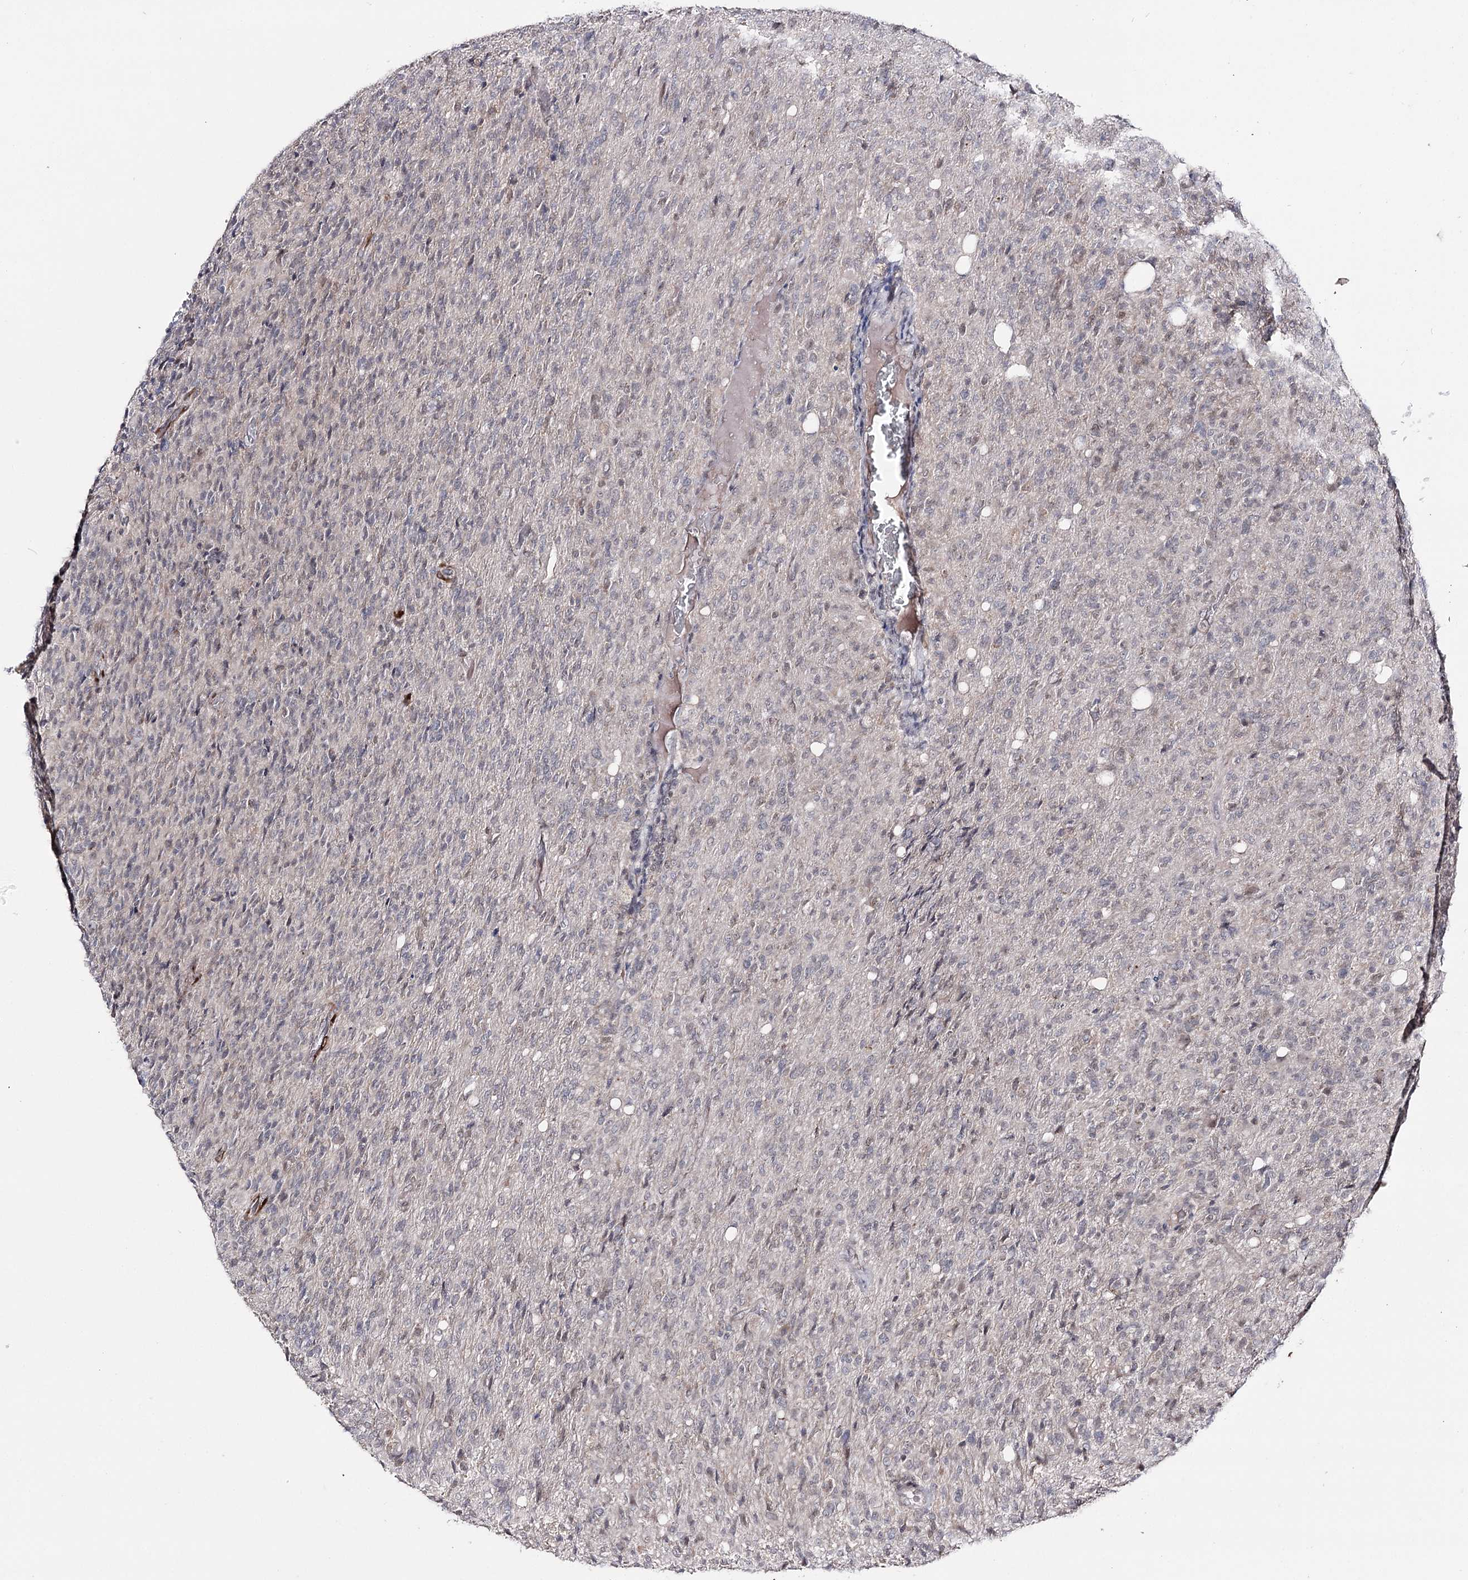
{"staining": {"intensity": "negative", "quantity": "none", "location": "none"}, "tissue": "glioma", "cell_type": "Tumor cells", "image_type": "cancer", "snomed": [{"axis": "morphology", "description": "Glioma, malignant, High grade"}, {"axis": "topography", "description": "Brain"}], "caption": "High magnification brightfield microscopy of high-grade glioma (malignant) stained with DAB (brown) and counterstained with hematoxylin (blue): tumor cells show no significant positivity.", "gene": "HSD11B2", "patient": {"sex": "female", "age": 57}}